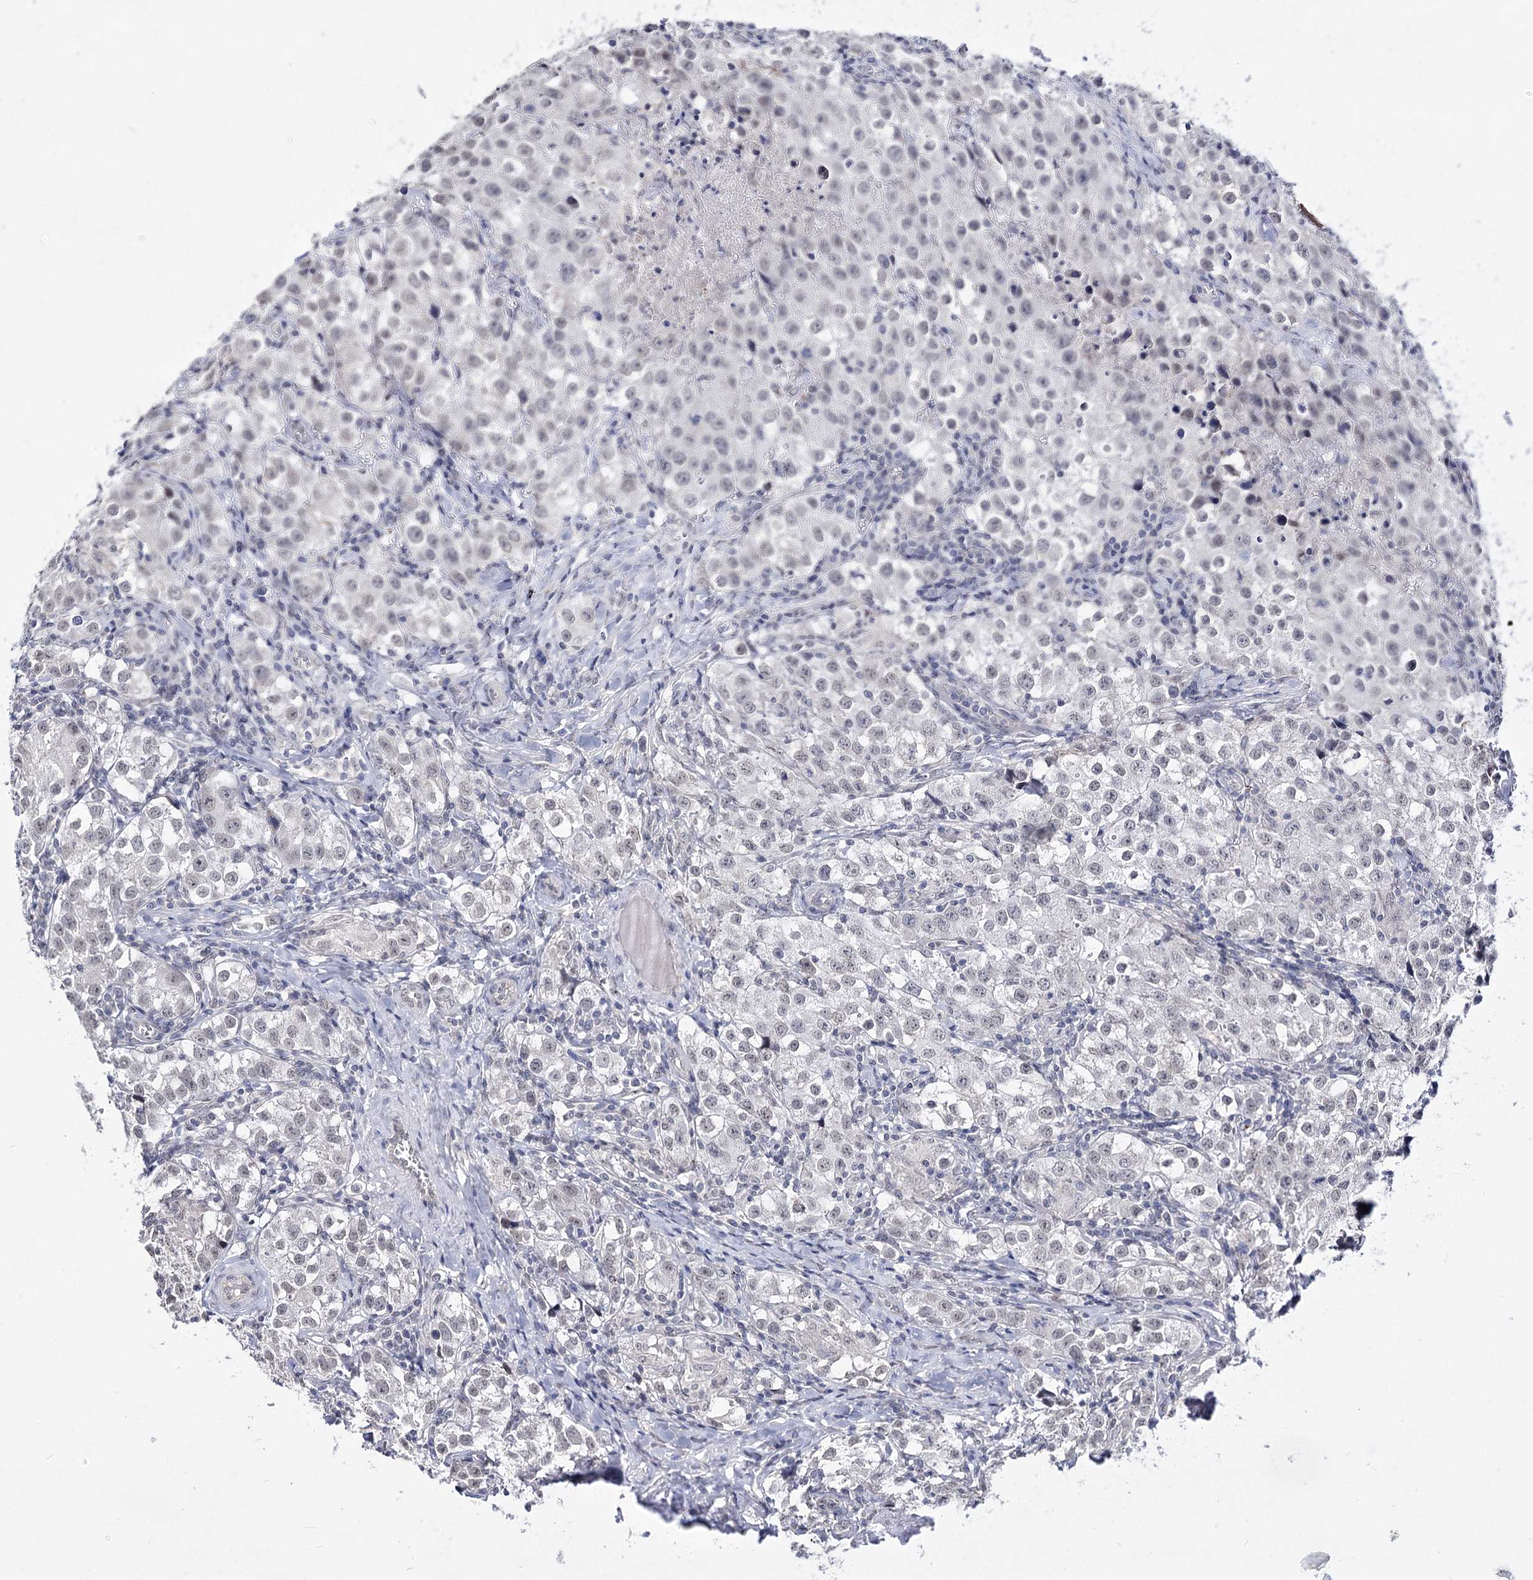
{"staining": {"intensity": "negative", "quantity": "none", "location": "none"}, "tissue": "testis cancer", "cell_type": "Tumor cells", "image_type": "cancer", "snomed": [{"axis": "morphology", "description": "Seminoma, NOS"}, {"axis": "morphology", "description": "Carcinoma, Embryonal, NOS"}, {"axis": "topography", "description": "Testis"}], "caption": "A histopathology image of seminoma (testis) stained for a protein displays no brown staining in tumor cells. The staining was performed using DAB to visualize the protein expression in brown, while the nuclei were stained in blue with hematoxylin (Magnification: 20x).", "gene": "ATP10B", "patient": {"sex": "male", "age": 43}}